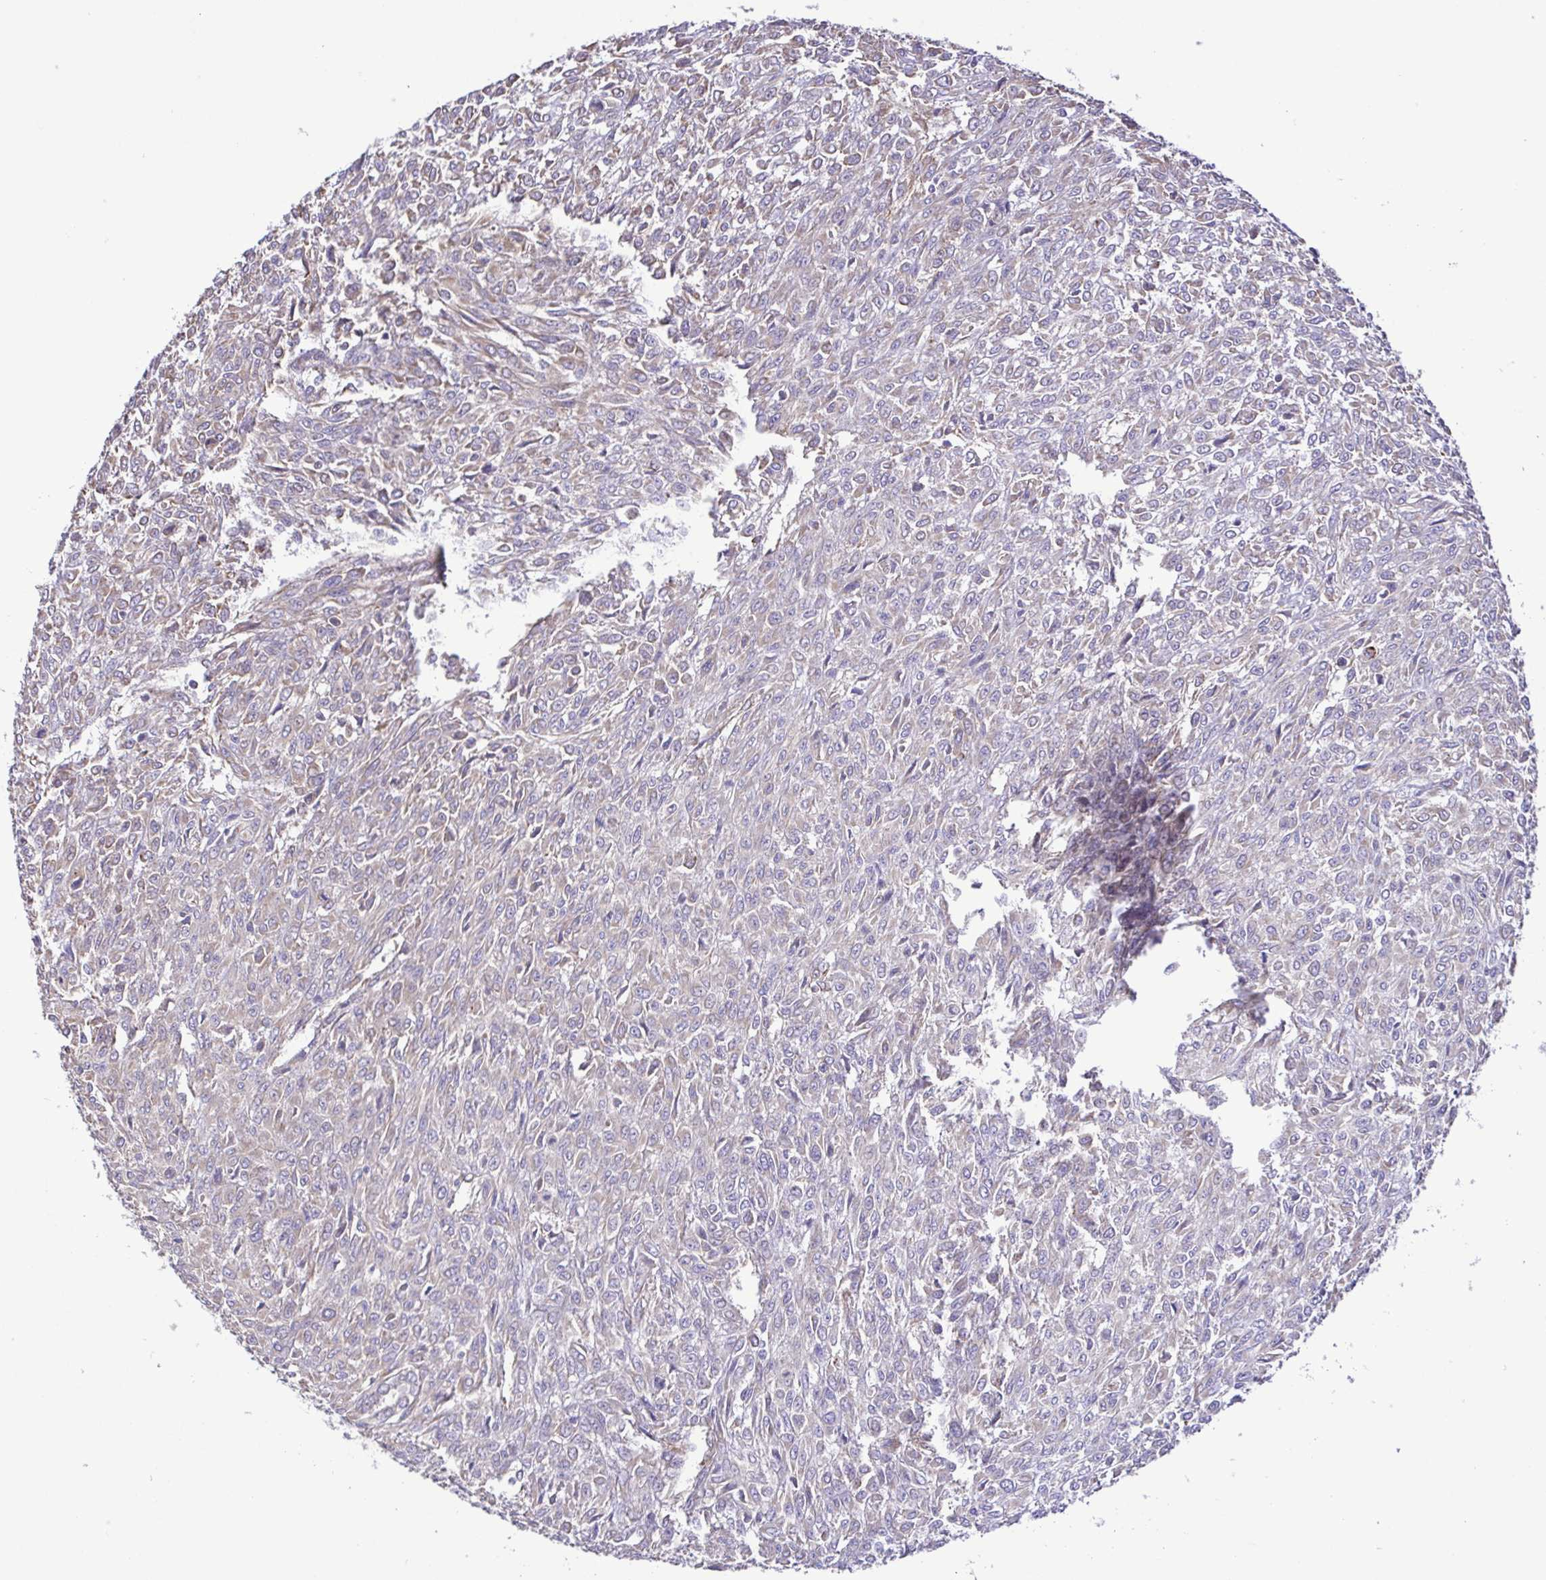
{"staining": {"intensity": "negative", "quantity": "none", "location": "none"}, "tissue": "renal cancer", "cell_type": "Tumor cells", "image_type": "cancer", "snomed": [{"axis": "morphology", "description": "Adenocarcinoma, NOS"}, {"axis": "topography", "description": "Kidney"}], "caption": "An image of human renal adenocarcinoma is negative for staining in tumor cells.", "gene": "FLT1", "patient": {"sex": "male", "age": 58}}